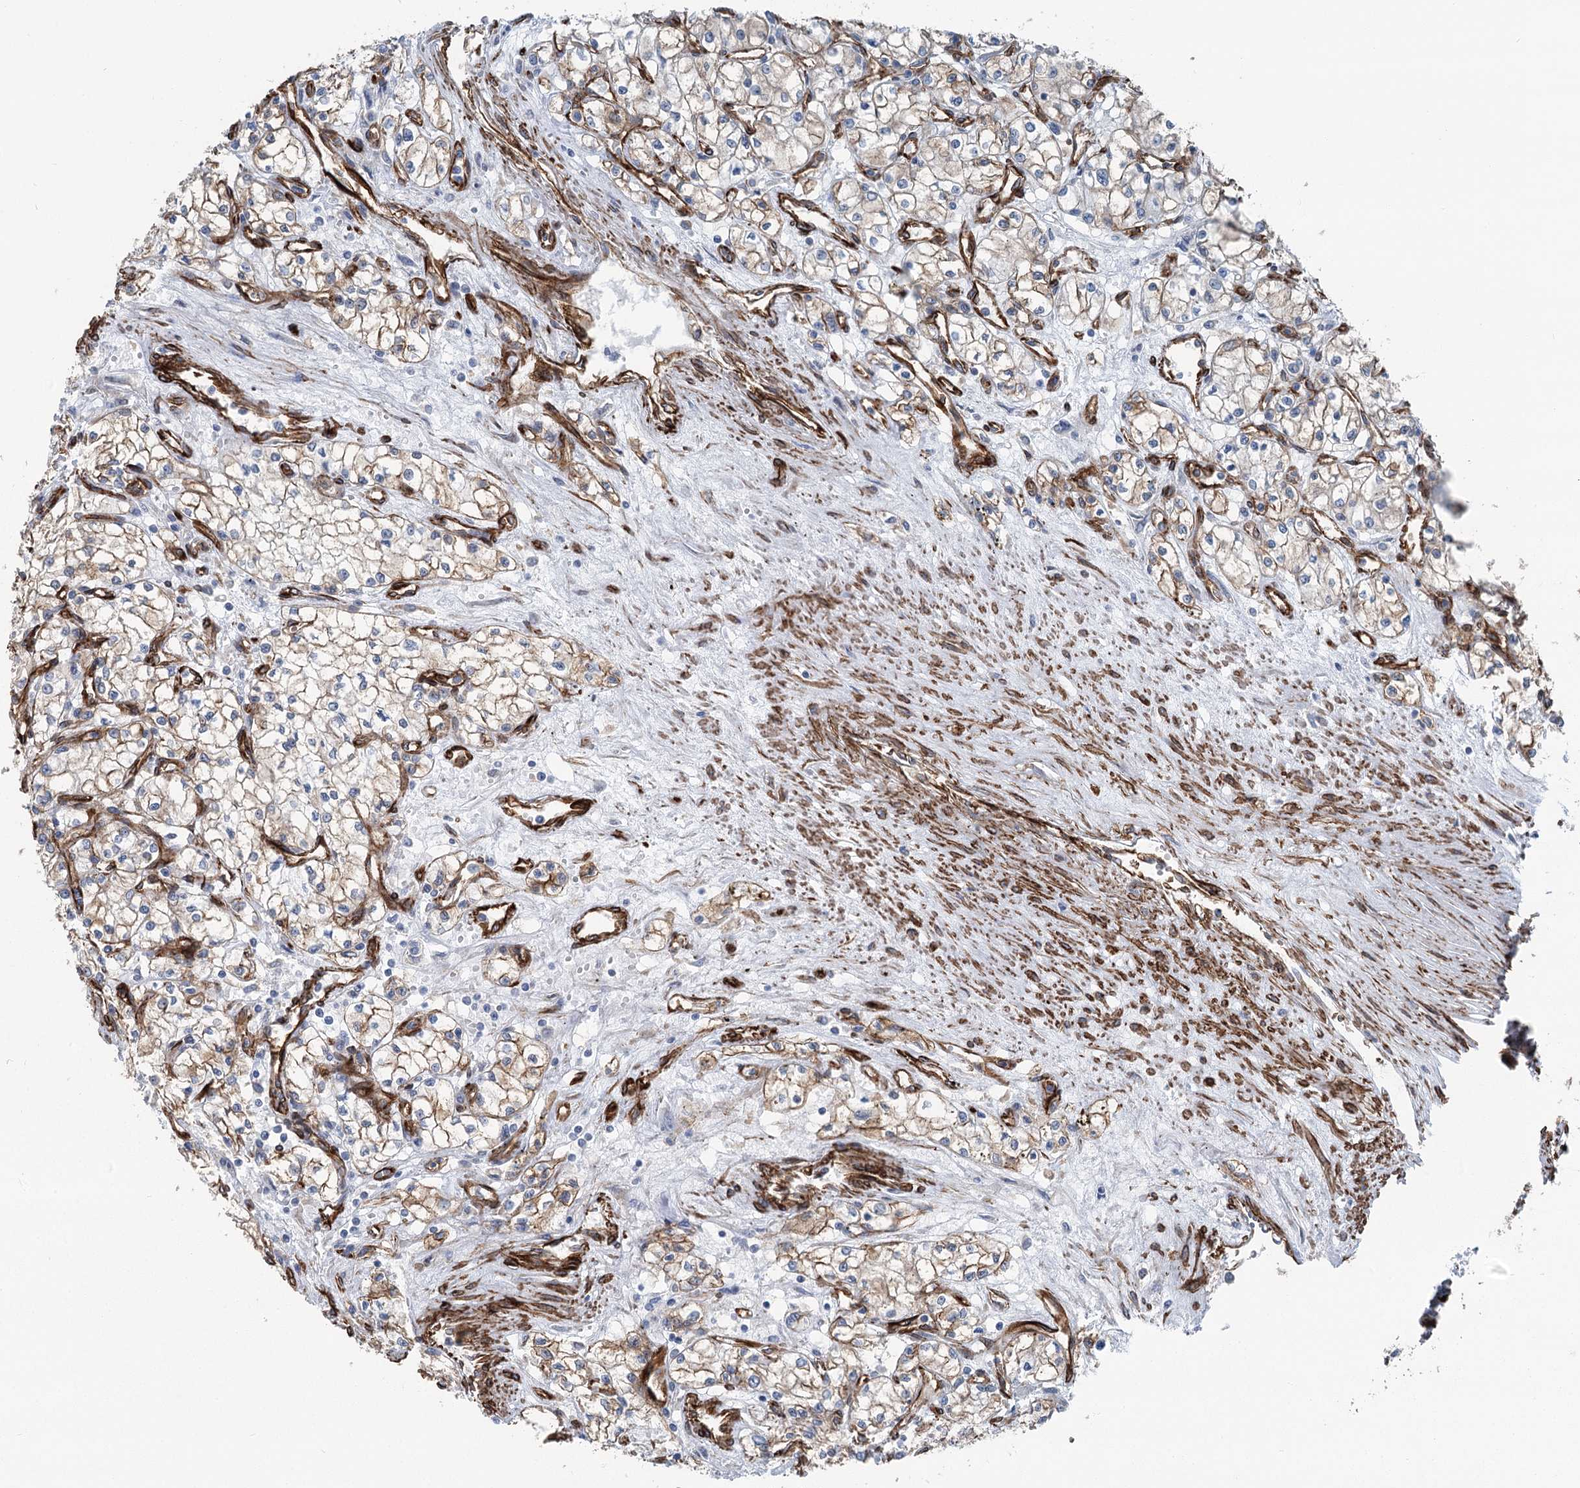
{"staining": {"intensity": "moderate", "quantity": ">75%", "location": "cytoplasmic/membranous"}, "tissue": "renal cancer", "cell_type": "Tumor cells", "image_type": "cancer", "snomed": [{"axis": "morphology", "description": "Adenocarcinoma, NOS"}, {"axis": "topography", "description": "Kidney"}], "caption": "This histopathology image displays IHC staining of renal adenocarcinoma, with medium moderate cytoplasmic/membranous expression in about >75% of tumor cells.", "gene": "IQSEC1", "patient": {"sex": "male", "age": 59}}